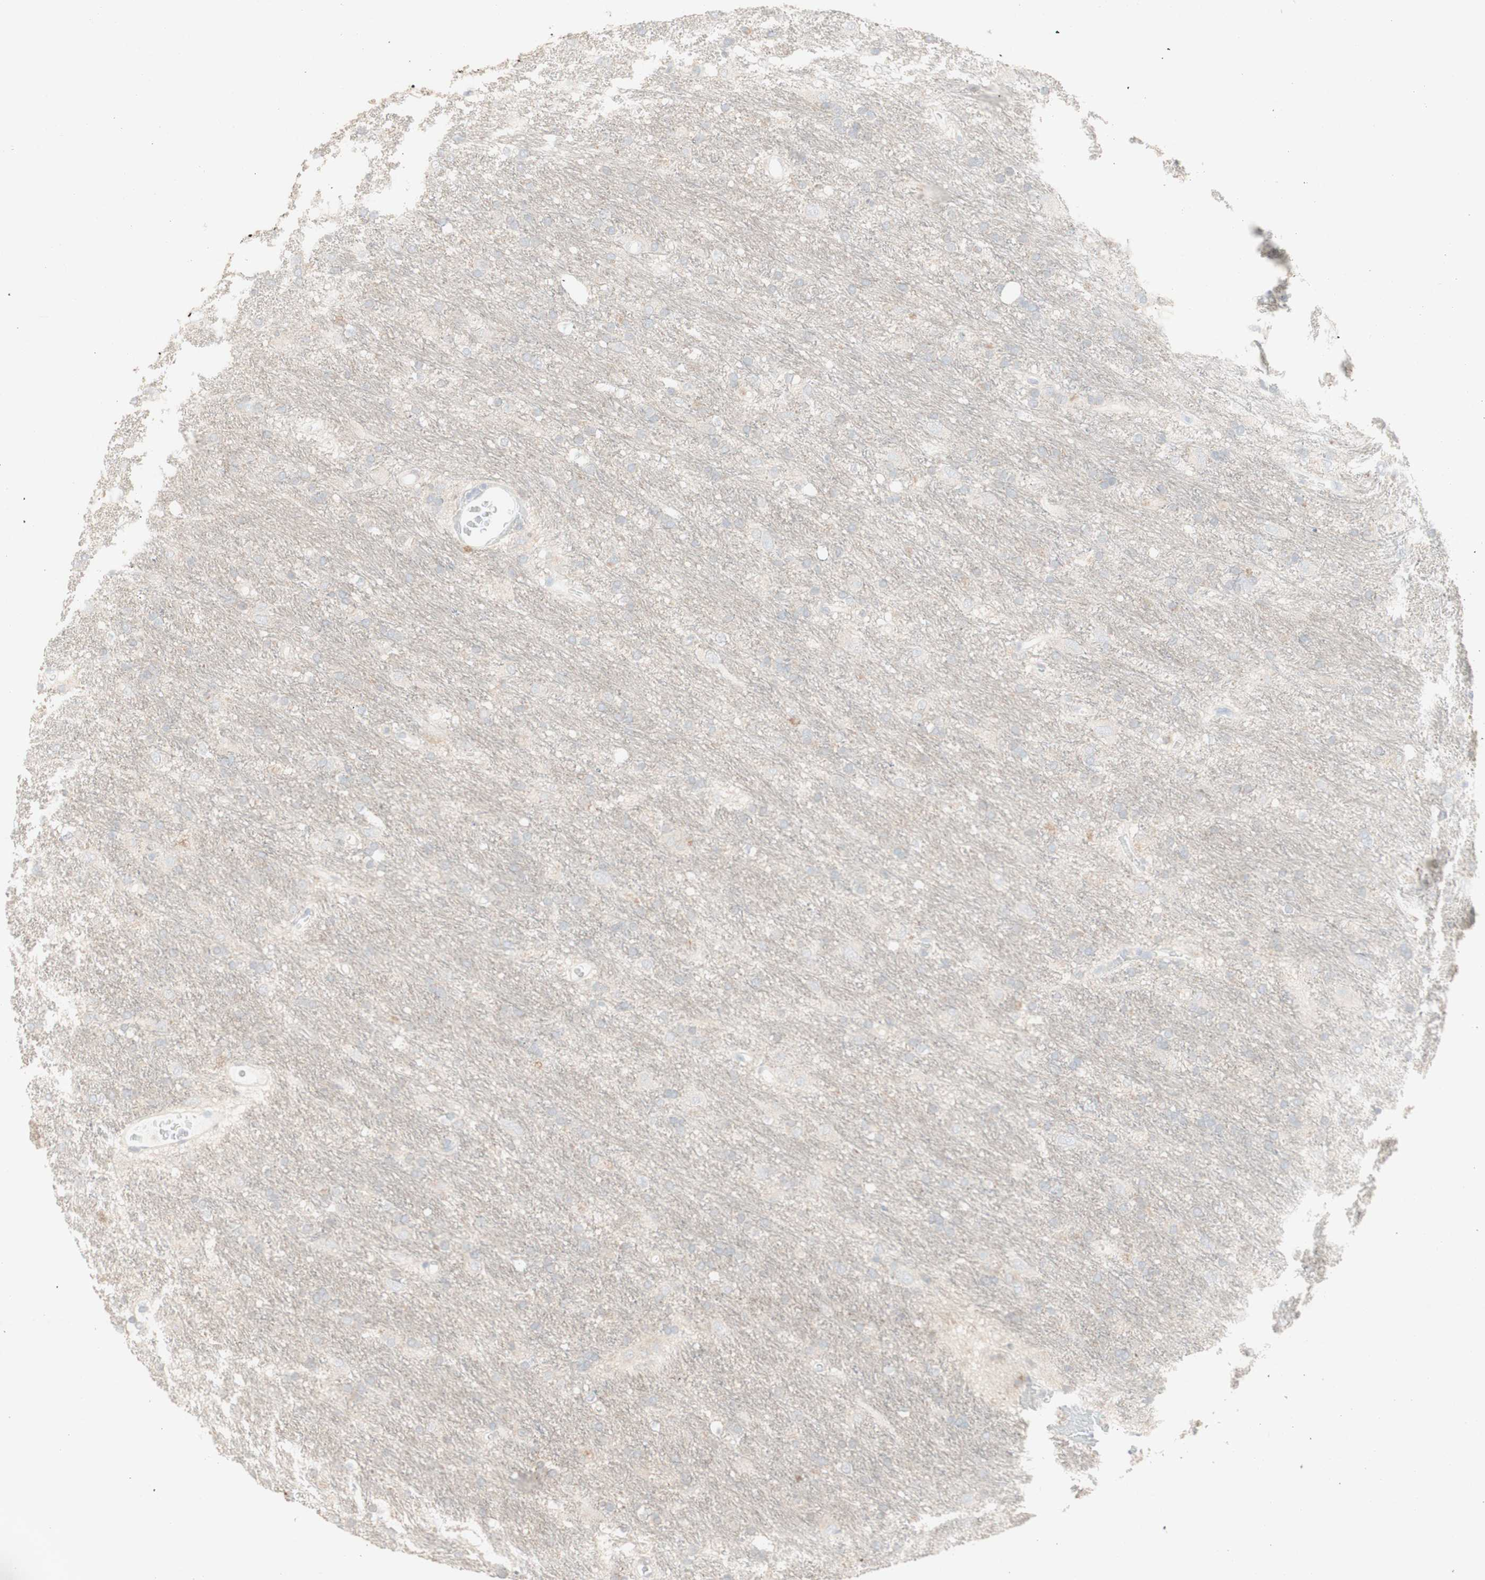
{"staining": {"intensity": "negative", "quantity": "none", "location": "none"}, "tissue": "glioma", "cell_type": "Tumor cells", "image_type": "cancer", "snomed": [{"axis": "morphology", "description": "Glioma, malignant, Low grade"}, {"axis": "topography", "description": "Brain"}], "caption": "An IHC histopathology image of glioma is shown. There is no staining in tumor cells of glioma. The staining is performed using DAB (3,3'-diaminobenzidine) brown chromogen with nuclei counter-stained in using hematoxylin.", "gene": "ATP6V1B1", "patient": {"sex": "male", "age": 77}}